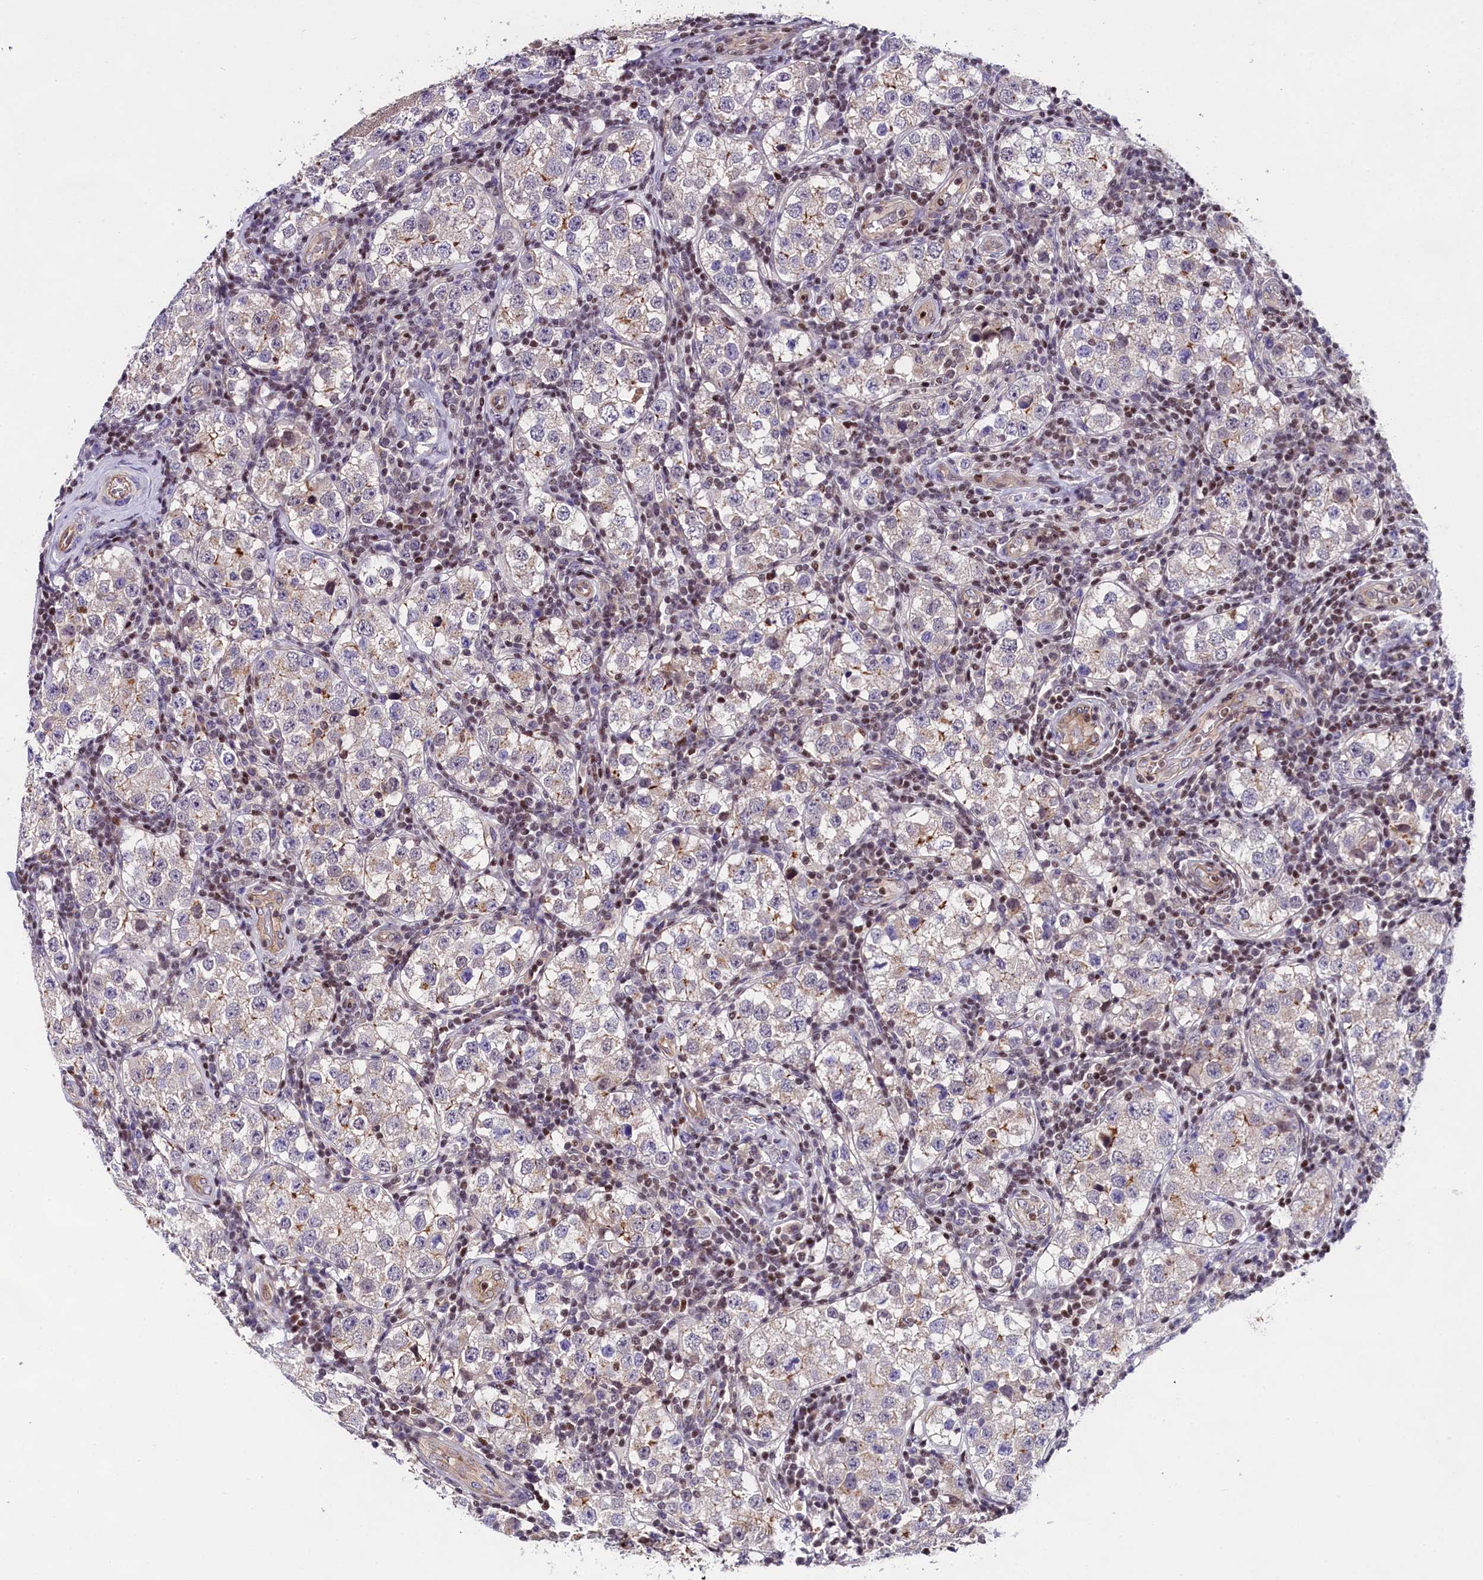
{"staining": {"intensity": "weak", "quantity": "<25%", "location": "cytoplasmic/membranous"}, "tissue": "testis cancer", "cell_type": "Tumor cells", "image_type": "cancer", "snomed": [{"axis": "morphology", "description": "Seminoma, NOS"}, {"axis": "topography", "description": "Testis"}], "caption": "IHC image of testis cancer (seminoma) stained for a protein (brown), which demonstrates no expression in tumor cells.", "gene": "SP4", "patient": {"sex": "male", "age": 34}}